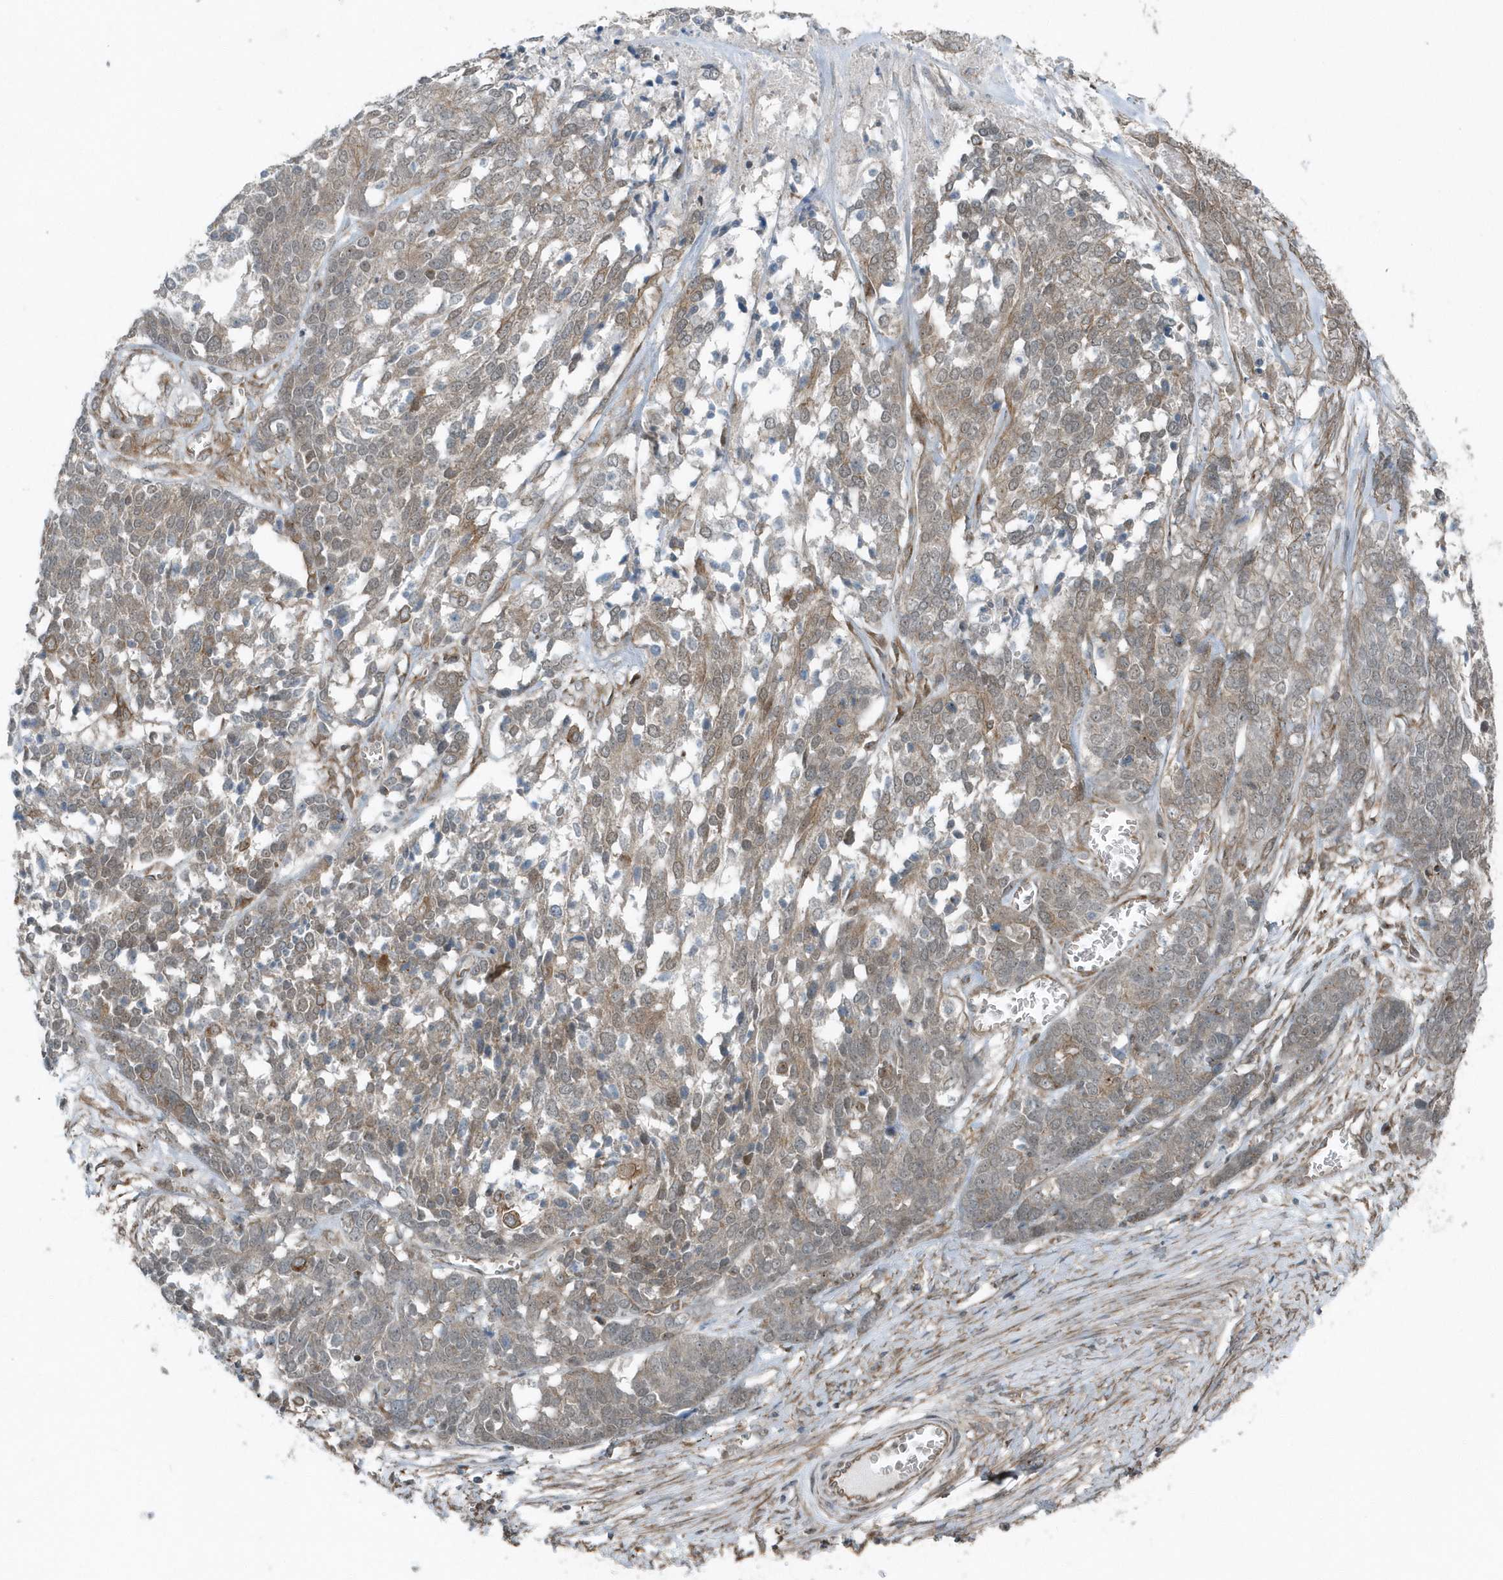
{"staining": {"intensity": "weak", "quantity": "25%-75%", "location": "cytoplasmic/membranous"}, "tissue": "ovarian cancer", "cell_type": "Tumor cells", "image_type": "cancer", "snomed": [{"axis": "morphology", "description": "Cystadenocarcinoma, serous, NOS"}, {"axis": "topography", "description": "Ovary"}], "caption": "A brown stain shows weak cytoplasmic/membranous positivity of a protein in human ovarian cancer tumor cells. The staining was performed using DAB (3,3'-diaminobenzidine), with brown indicating positive protein expression. Nuclei are stained blue with hematoxylin.", "gene": "GCC2", "patient": {"sex": "female", "age": 44}}